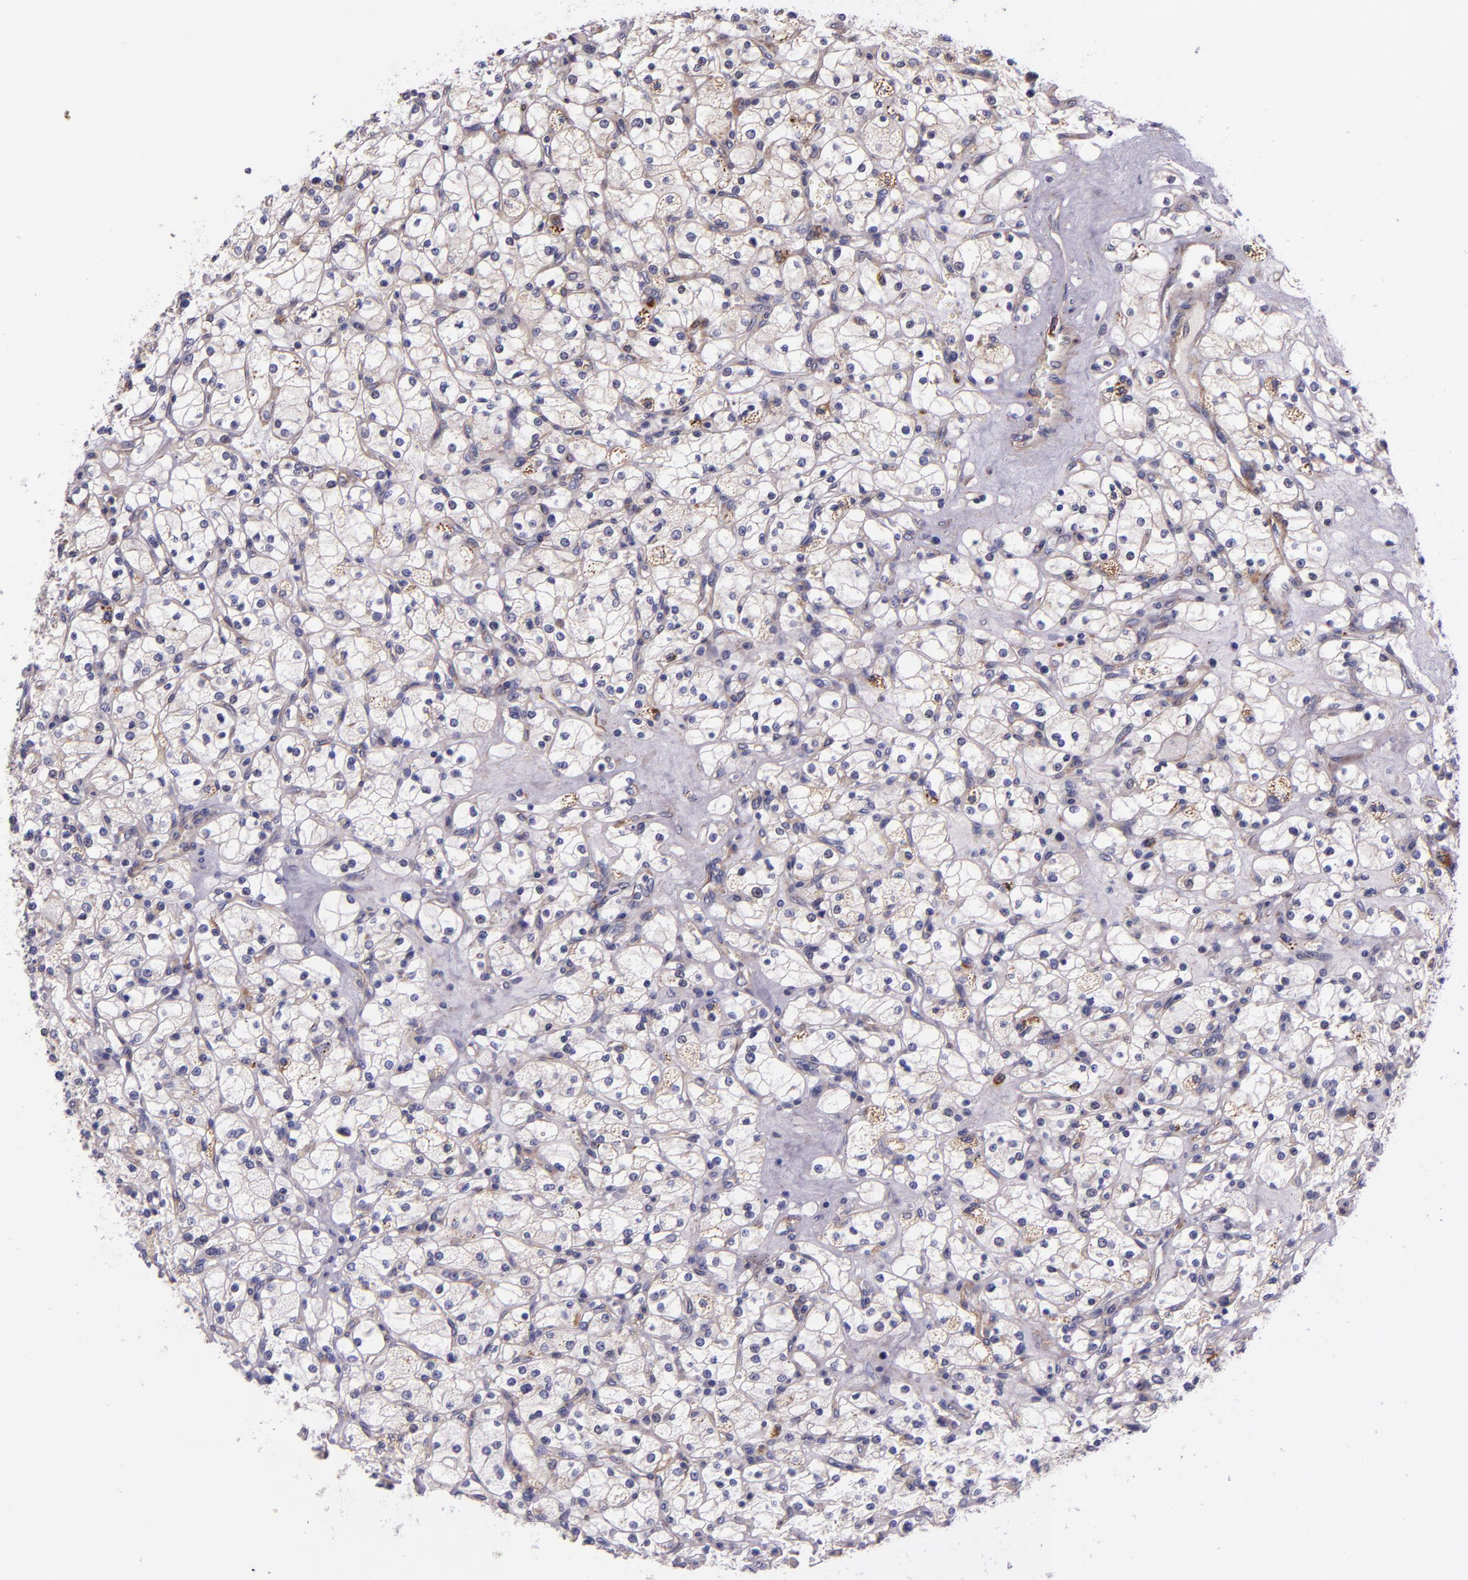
{"staining": {"intensity": "negative", "quantity": "none", "location": "none"}, "tissue": "renal cancer", "cell_type": "Tumor cells", "image_type": "cancer", "snomed": [{"axis": "morphology", "description": "Adenocarcinoma, NOS"}, {"axis": "topography", "description": "Kidney"}], "caption": "The immunohistochemistry histopathology image has no significant staining in tumor cells of adenocarcinoma (renal) tissue. Nuclei are stained in blue.", "gene": "IDH3G", "patient": {"sex": "female", "age": 83}}